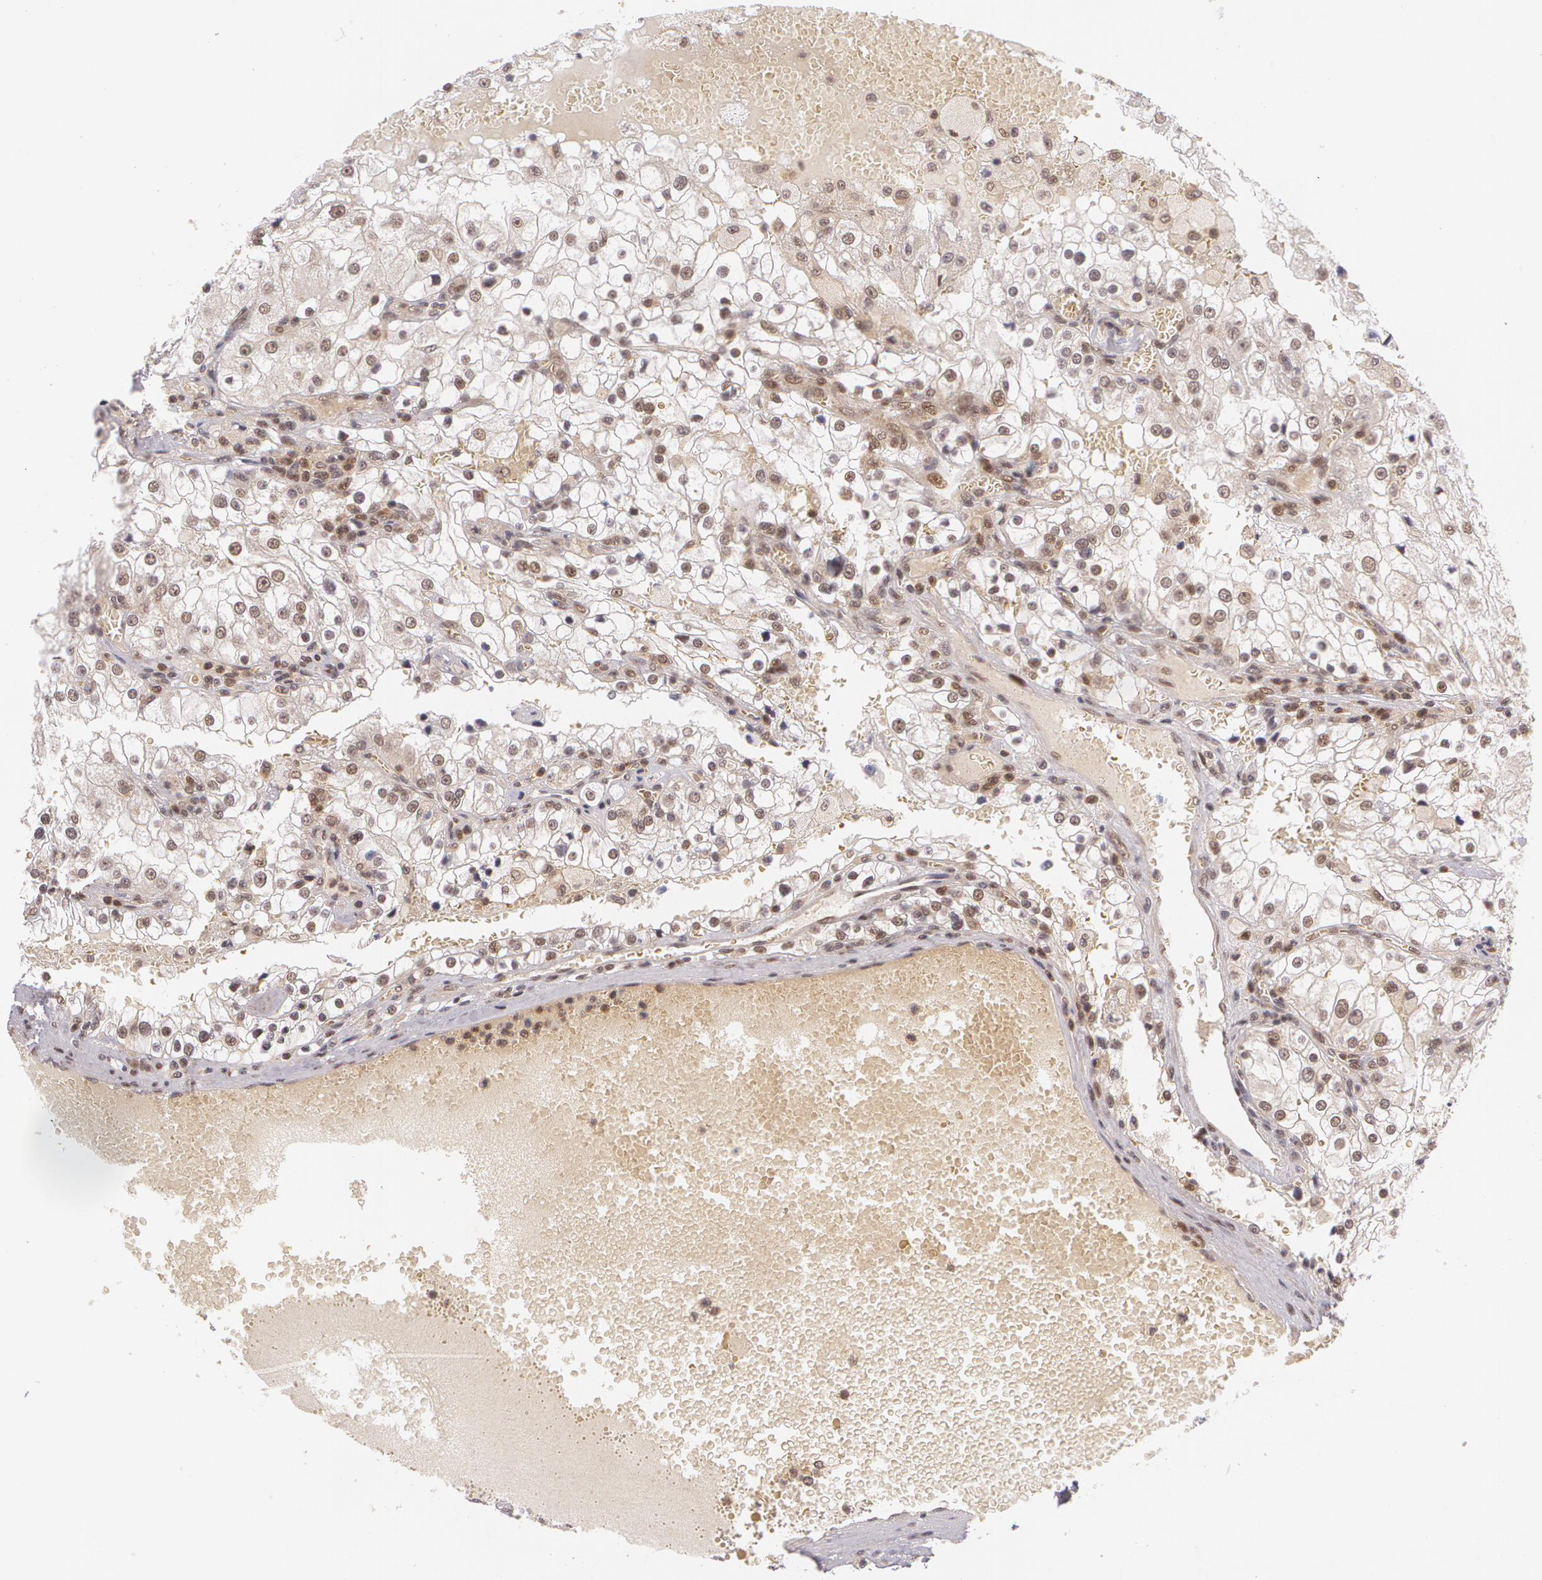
{"staining": {"intensity": "weak", "quantity": "25%-75%", "location": "cytoplasmic/membranous,nuclear"}, "tissue": "renal cancer", "cell_type": "Tumor cells", "image_type": "cancer", "snomed": [{"axis": "morphology", "description": "Adenocarcinoma, NOS"}, {"axis": "topography", "description": "Kidney"}], "caption": "Renal cancer stained with a protein marker reveals weak staining in tumor cells.", "gene": "CUL2", "patient": {"sex": "female", "age": 74}}